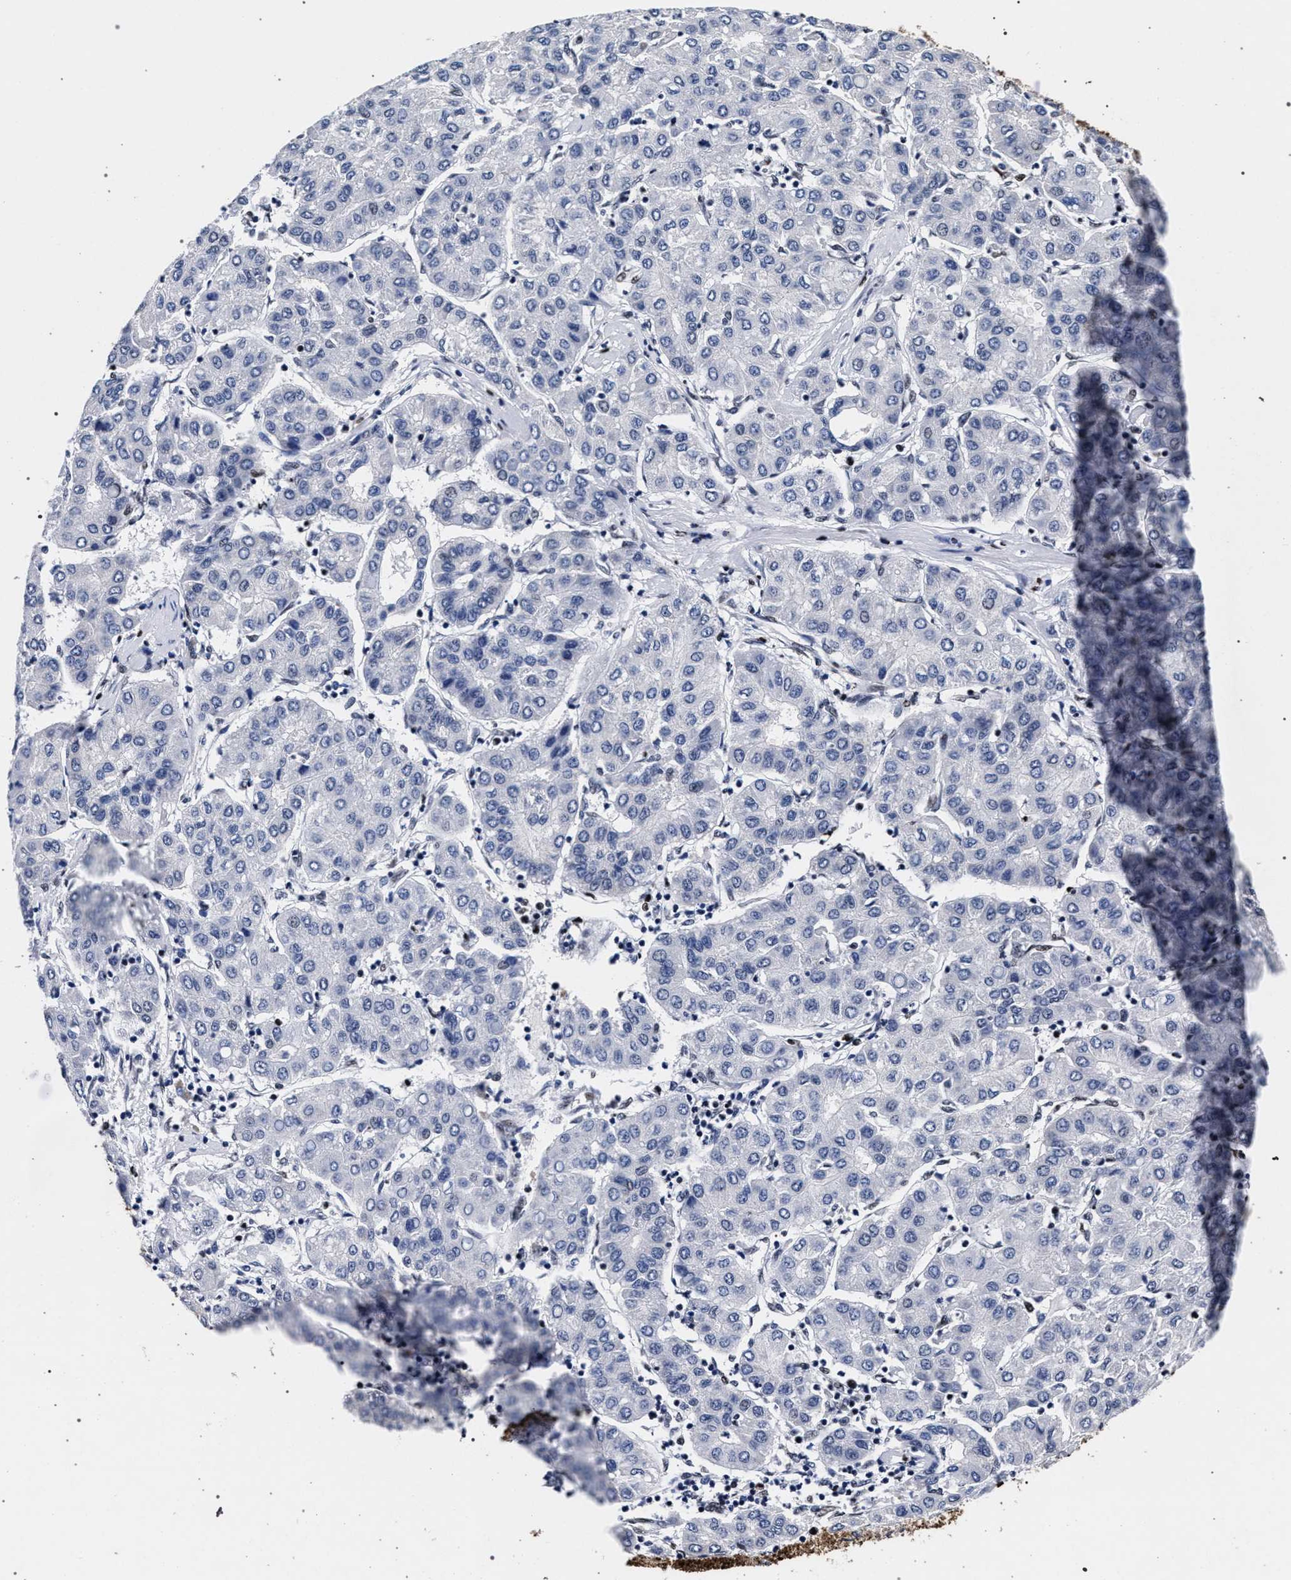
{"staining": {"intensity": "negative", "quantity": "none", "location": "none"}, "tissue": "liver cancer", "cell_type": "Tumor cells", "image_type": "cancer", "snomed": [{"axis": "morphology", "description": "Carcinoma, Hepatocellular, NOS"}, {"axis": "topography", "description": "Liver"}], "caption": "Protein analysis of liver cancer (hepatocellular carcinoma) exhibits no significant positivity in tumor cells.", "gene": "HNRNPA1", "patient": {"sex": "male", "age": 65}}